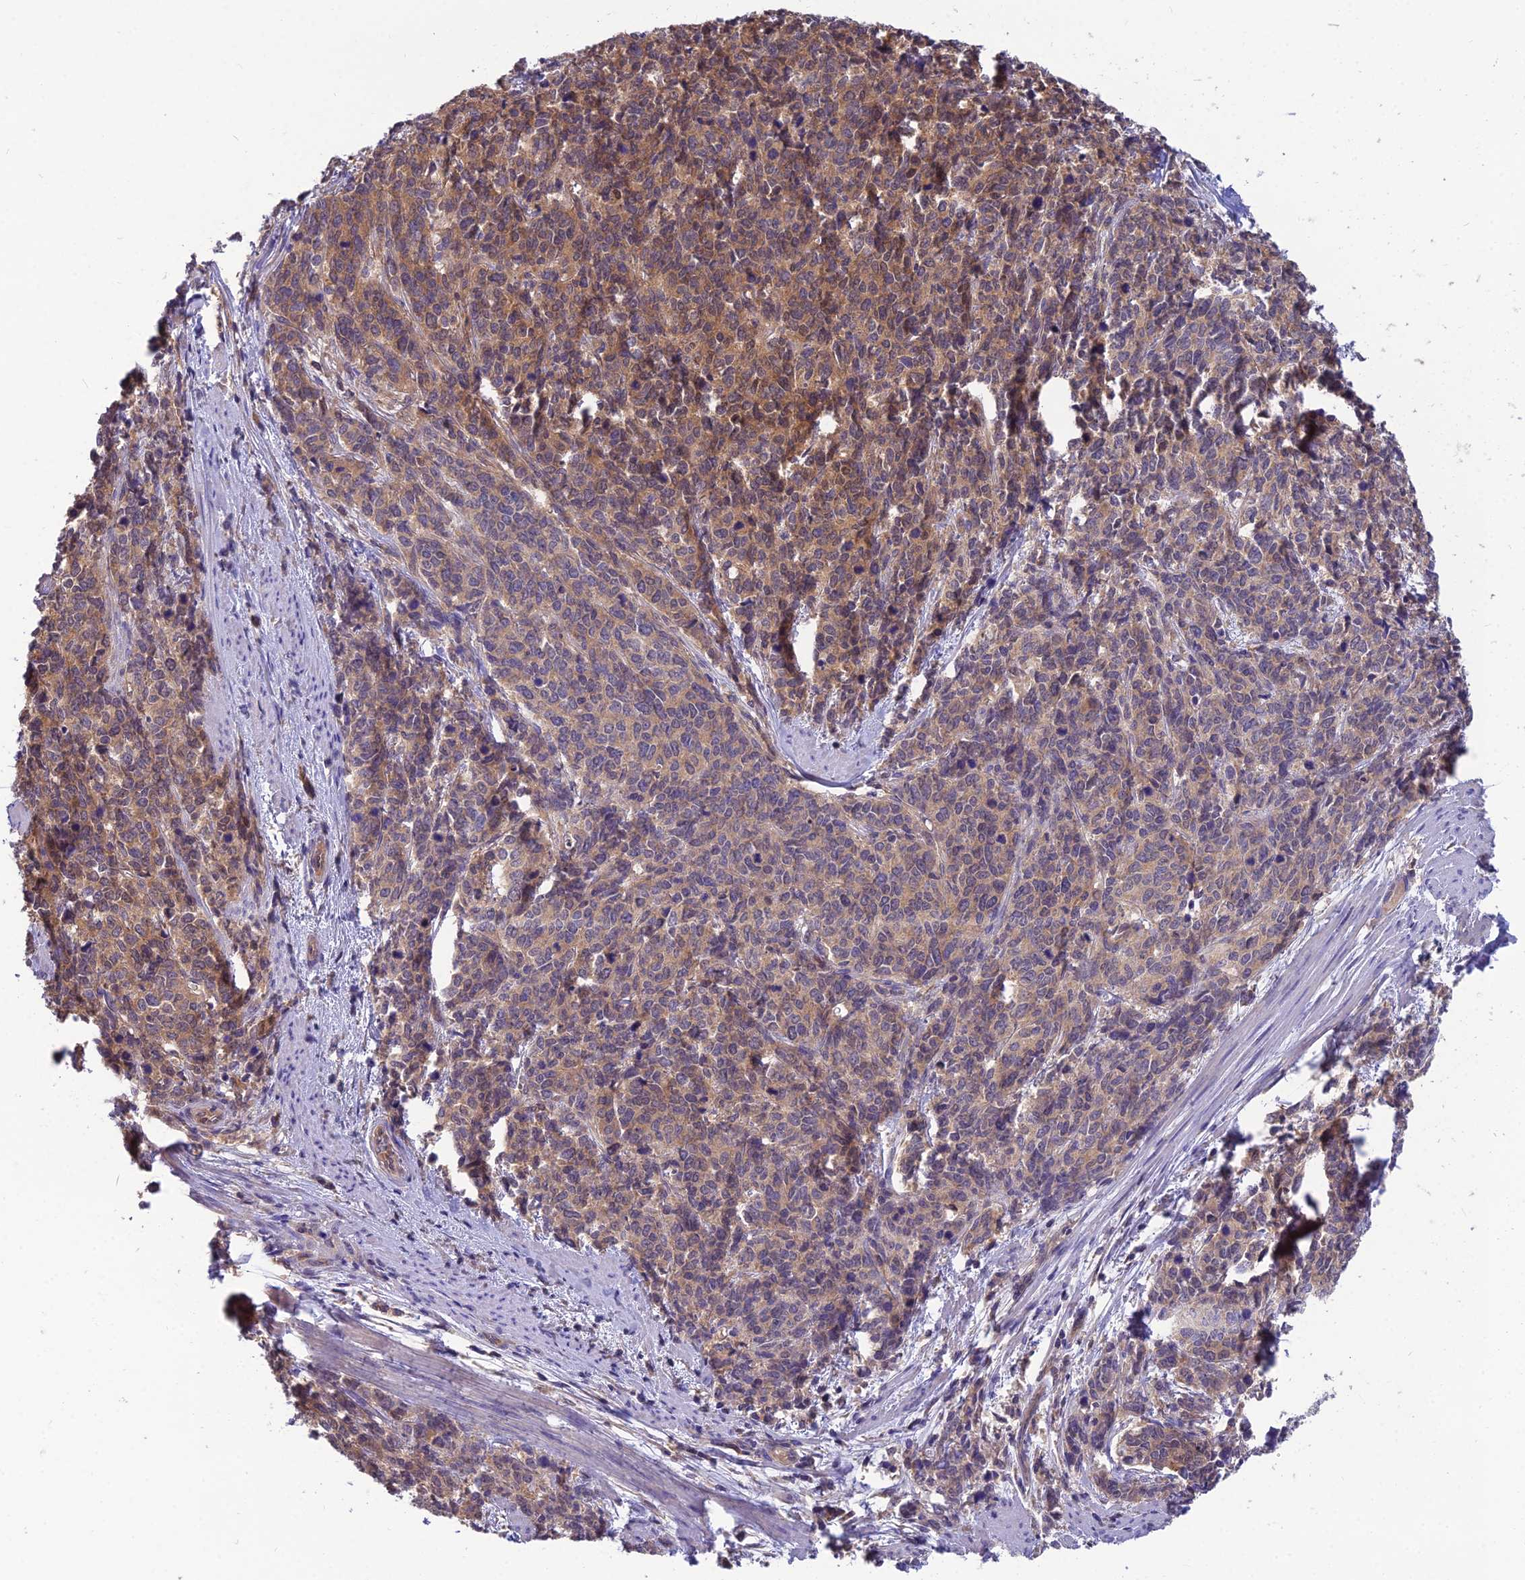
{"staining": {"intensity": "moderate", "quantity": "25%-75%", "location": "cytoplasmic/membranous"}, "tissue": "cervical cancer", "cell_type": "Tumor cells", "image_type": "cancer", "snomed": [{"axis": "morphology", "description": "Squamous cell carcinoma, NOS"}, {"axis": "topography", "description": "Cervix"}], "caption": "Immunohistochemical staining of squamous cell carcinoma (cervical) exhibits medium levels of moderate cytoplasmic/membranous expression in approximately 25%-75% of tumor cells. The staining is performed using DAB (3,3'-diaminobenzidine) brown chromogen to label protein expression. The nuclei are counter-stained blue using hematoxylin.", "gene": "MVD", "patient": {"sex": "female", "age": 60}}